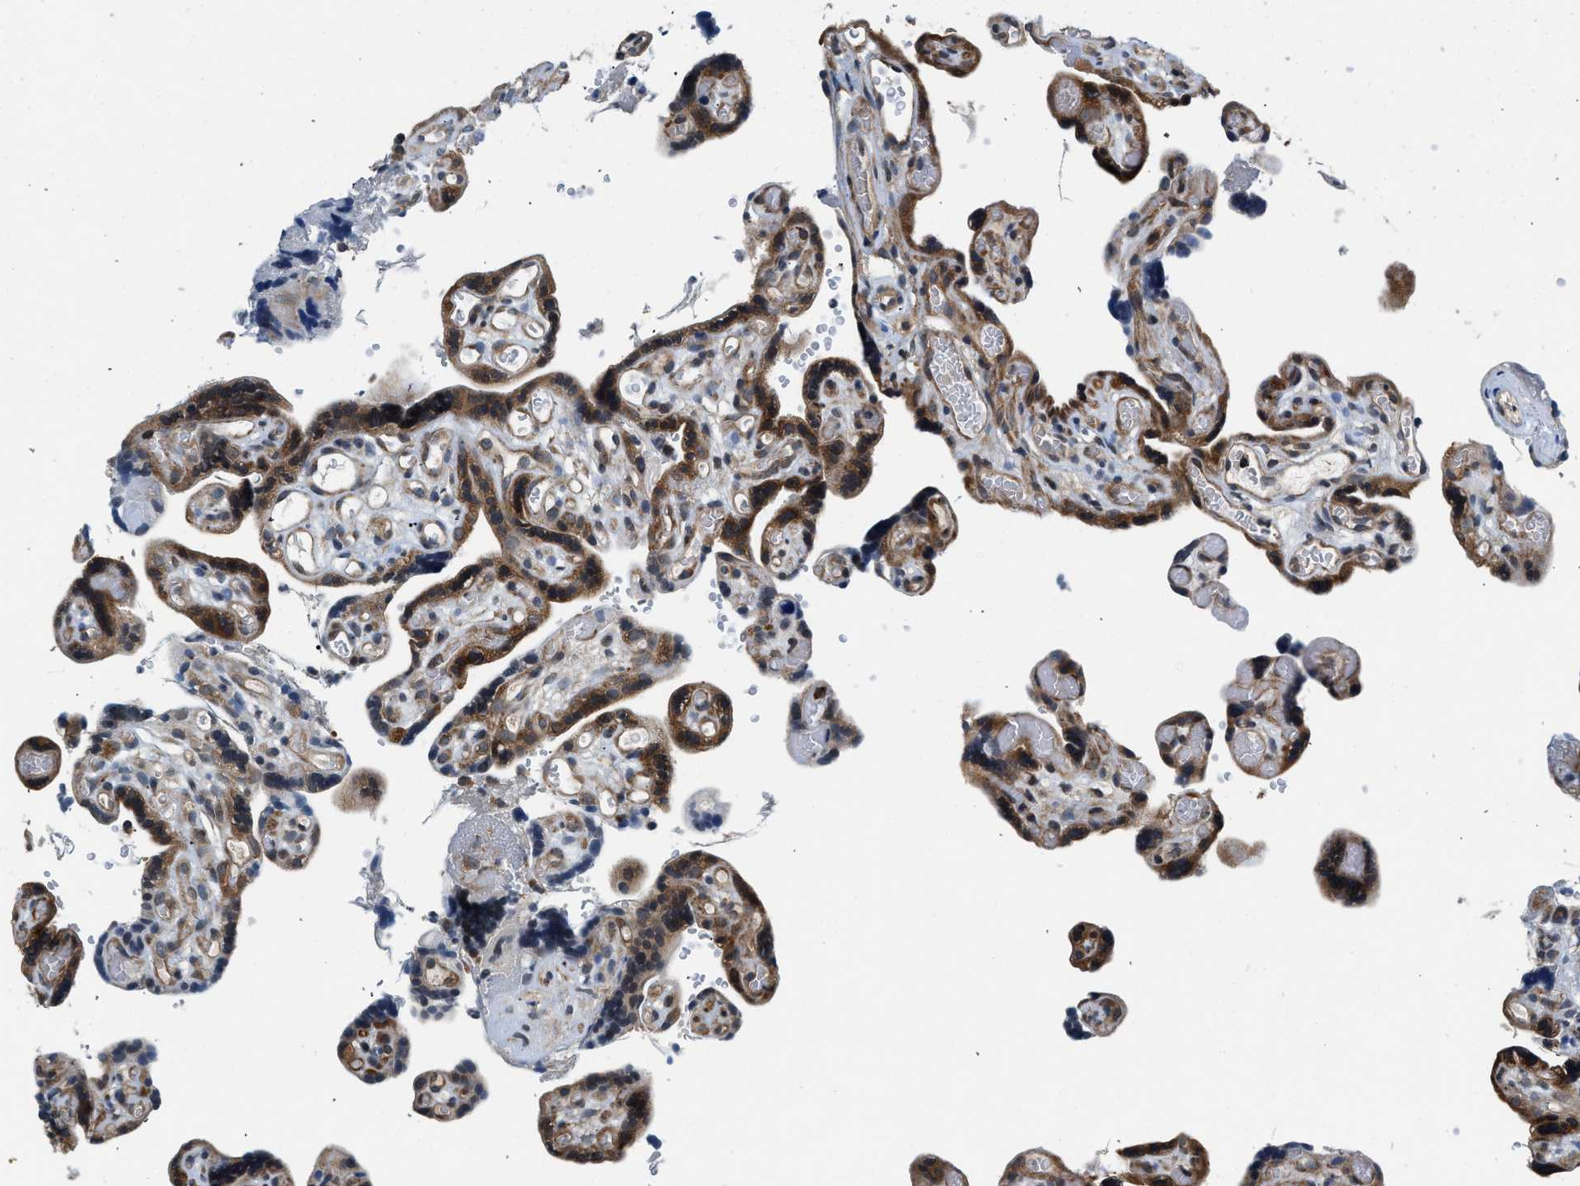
{"staining": {"intensity": "moderate", "quantity": "25%-75%", "location": "cytoplasmic/membranous"}, "tissue": "placenta", "cell_type": "Decidual cells", "image_type": "normal", "snomed": [{"axis": "morphology", "description": "Normal tissue, NOS"}, {"axis": "topography", "description": "Placenta"}], "caption": "Decidual cells display medium levels of moderate cytoplasmic/membranous positivity in approximately 25%-75% of cells in unremarkable human placenta.", "gene": "PA2G4", "patient": {"sex": "female", "age": 30}}